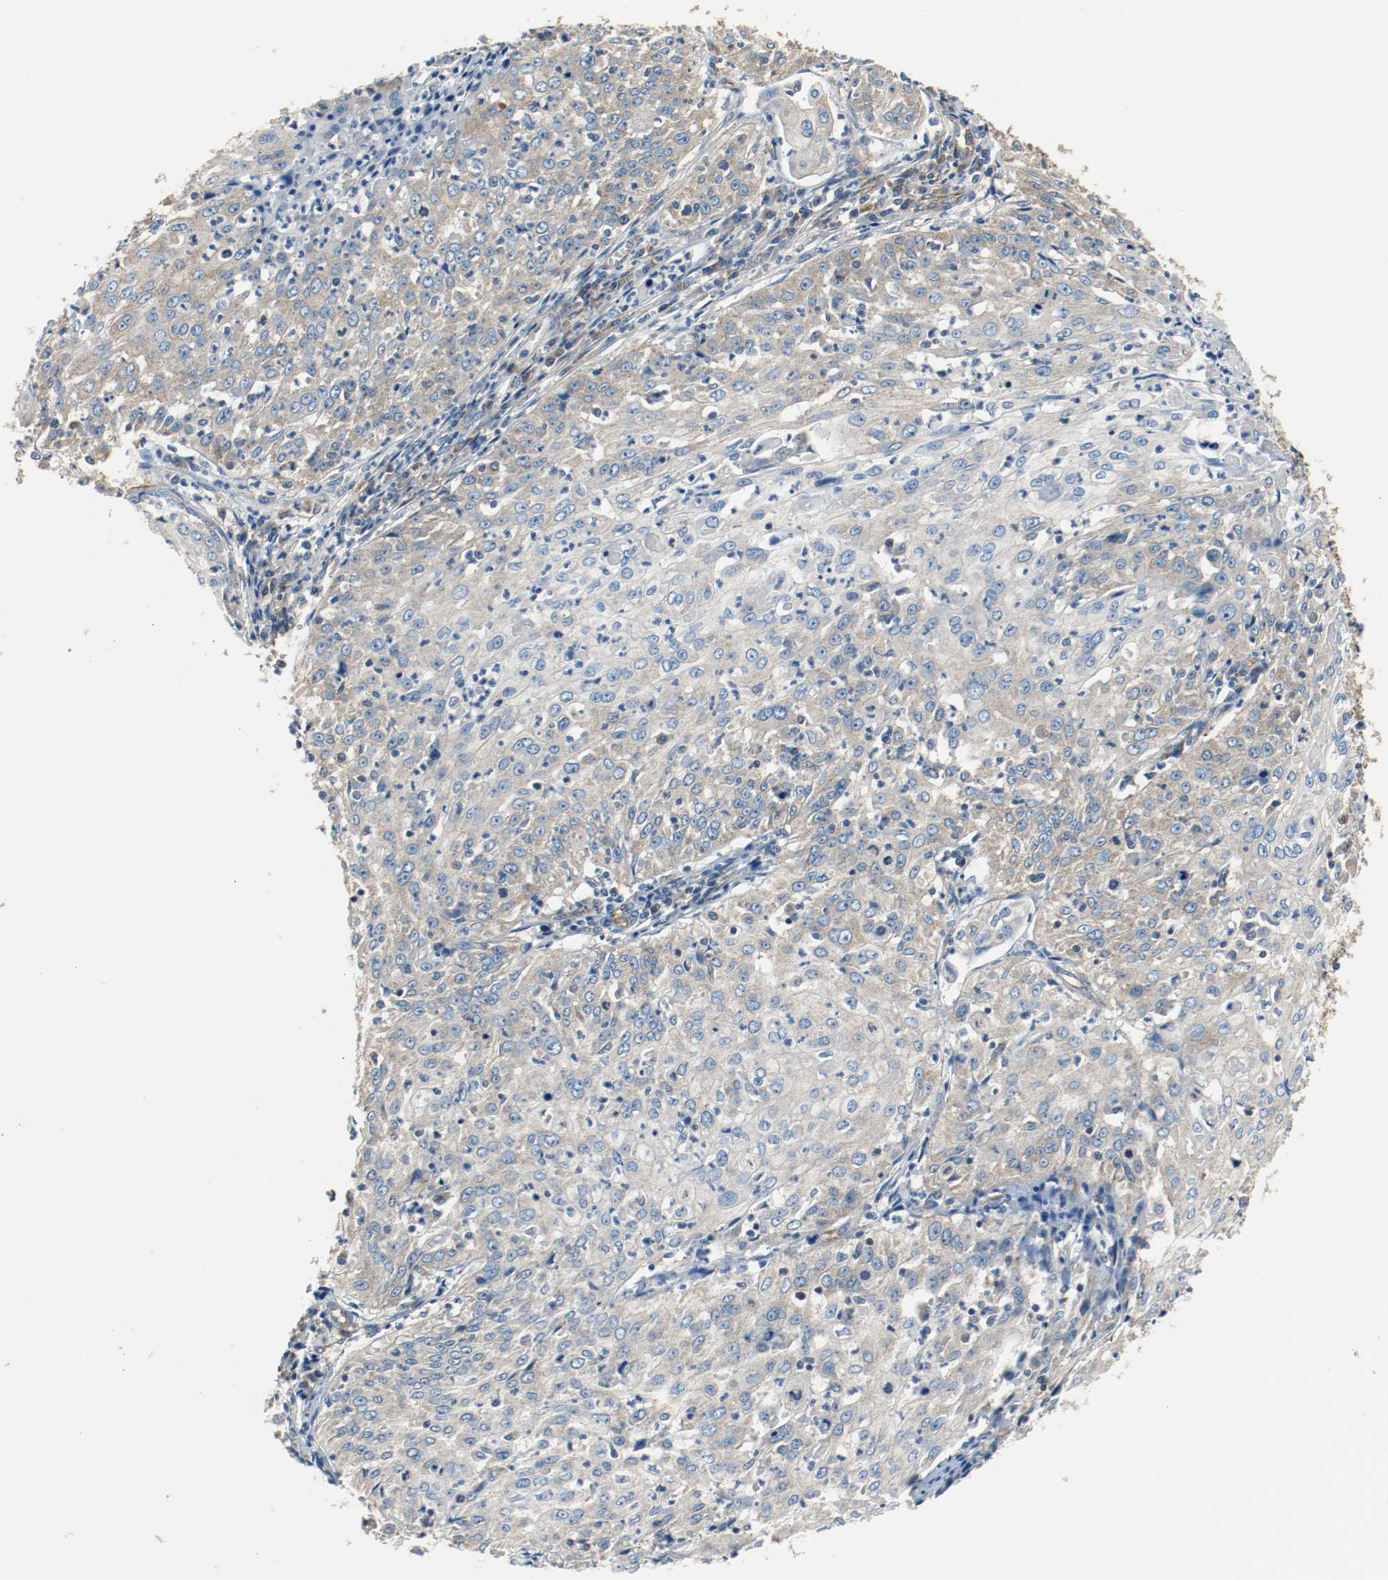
{"staining": {"intensity": "weak", "quantity": ">75%", "location": "cytoplasmic/membranous"}, "tissue": "cervical cancer", "cell_type": "Tumor cells", "image_type": "cancer", "snomed": [{"axis": "morphology", "description": "Squamous cell carcinoma, NOS"}, {"axis": "topography", "description": "Cervix"}], "caption": "Immunohistochemical staining of cervical squamous cell carcinoma demonstrates weak cytoplasmic/membranous protein expression in approximately >75% of tumor cells. (DAB IHC with brightfield microscopy, high magnification).", "gene": "TUBA3D", "patient": {"sex": "female", "age": 39}}